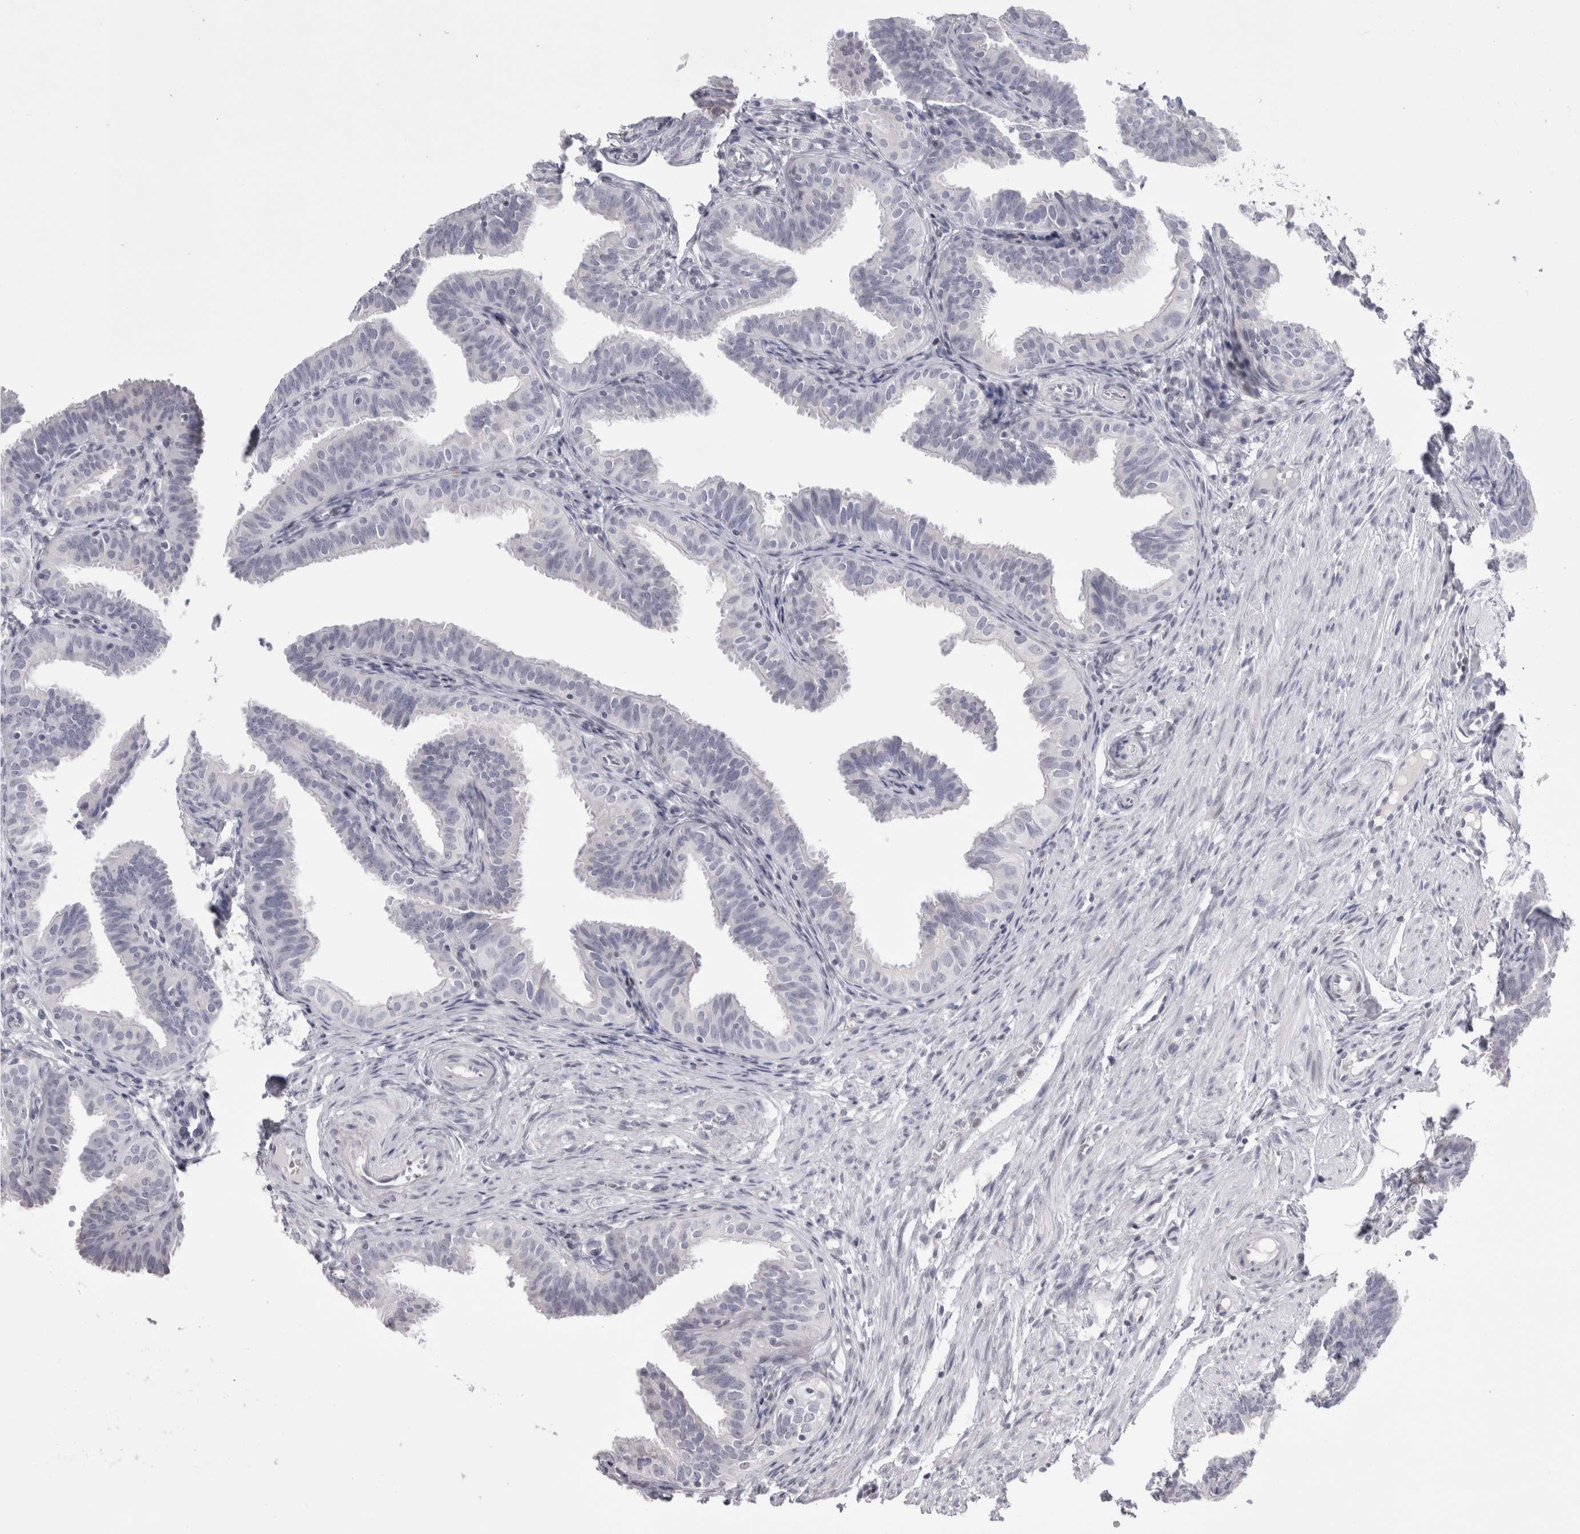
{"staining": {"intensity": "negative", "quantity": "none", "location": "none"}, "tissue": "fallopian tube", "cell_type": "Glandular cells", "image_type": "normal", "snomed": [{"axis": "morphology", "description": "Normal tissue, NOS"}, {"axis": "topography", "description": "Fallopian tube"}], "caption": "The micrograph demonstrates no staining of glandular cells in unremarkable fallopian tube.", "gene": "FNDC8", "patient": {"sex": "female", "age": 35}}